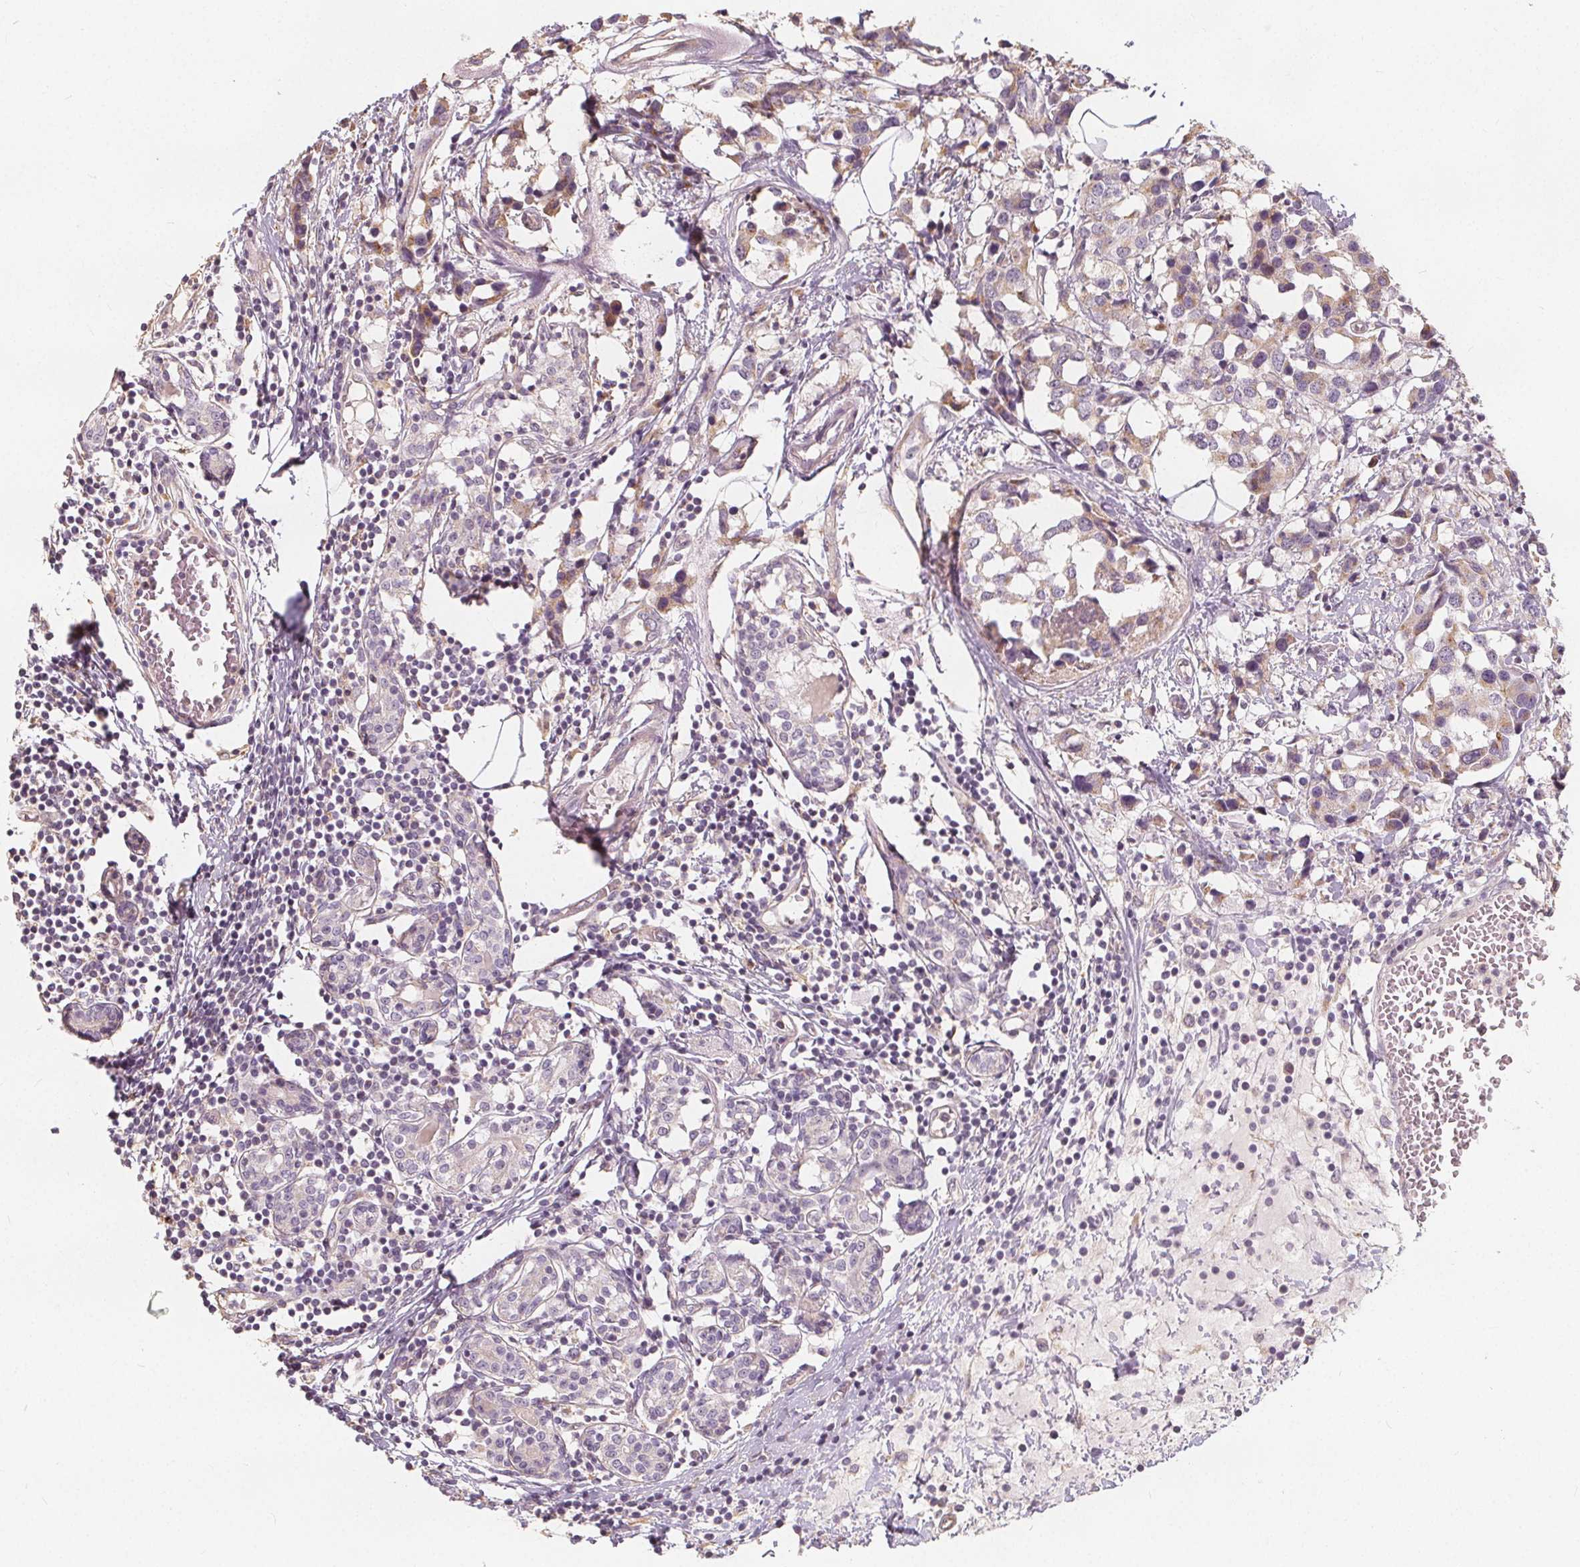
{"staining": {"intensity": "weak", "quantity": "<25%", "location": "cytoplasmic/membranous"}, "tissue": "breast cancer", "cell_type": "Tumor cells", "image_type": "cancer", "snomed": [{"axis": "morphology", "description": "Lobular carcinoma"}, {"axis": "topography", "description": "Breast"}], "caption": "DAB immunohistochemical staining of breast lobular carcinoma demonstrates no significant staining in tumor cells. The staining was performed using DAB to visualize the protein expression in brown, while the nuclei were stained in blue with hematoxylin (Magnification: 20x).", "gene": "DRC3", "patient": {"sex": "female", "age": 59}}